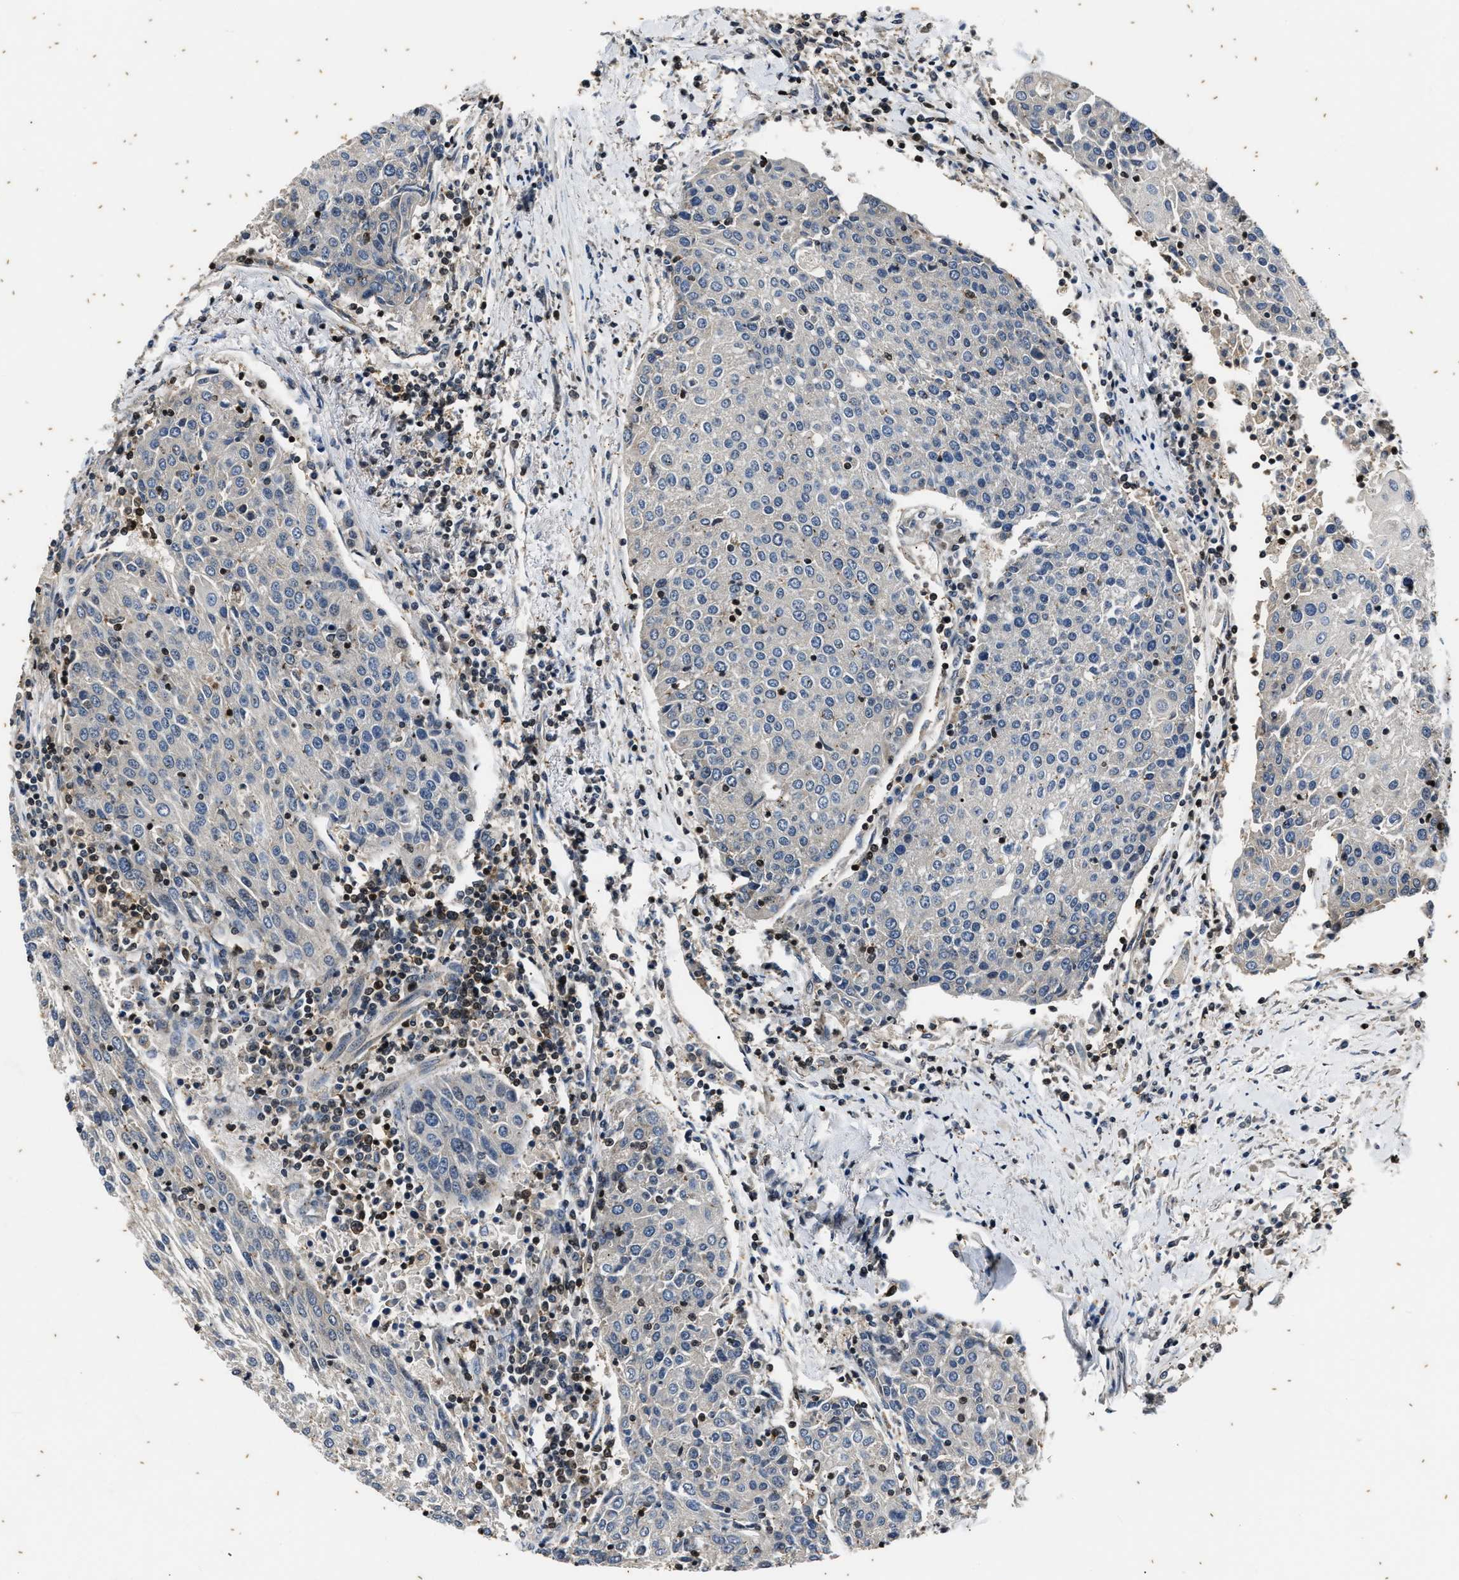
{"staining": {"intensity": "negative", "quantity": "none", "location": "none"}, "tissue": "urothelial cancer", "cell_type": "Tumor cells", "image_type": "cancer", "snomed": [{"axis": "morphology", "description": "Urothelial carcinoma, High grade"}, {"axis": "topography", "description": "Urinary bladder"}], "caption": "There is no significant expression in tumor cells of urothelial cancer.", "gene": "PTPN7", "patient": {"sex": "female", "age": 85}}